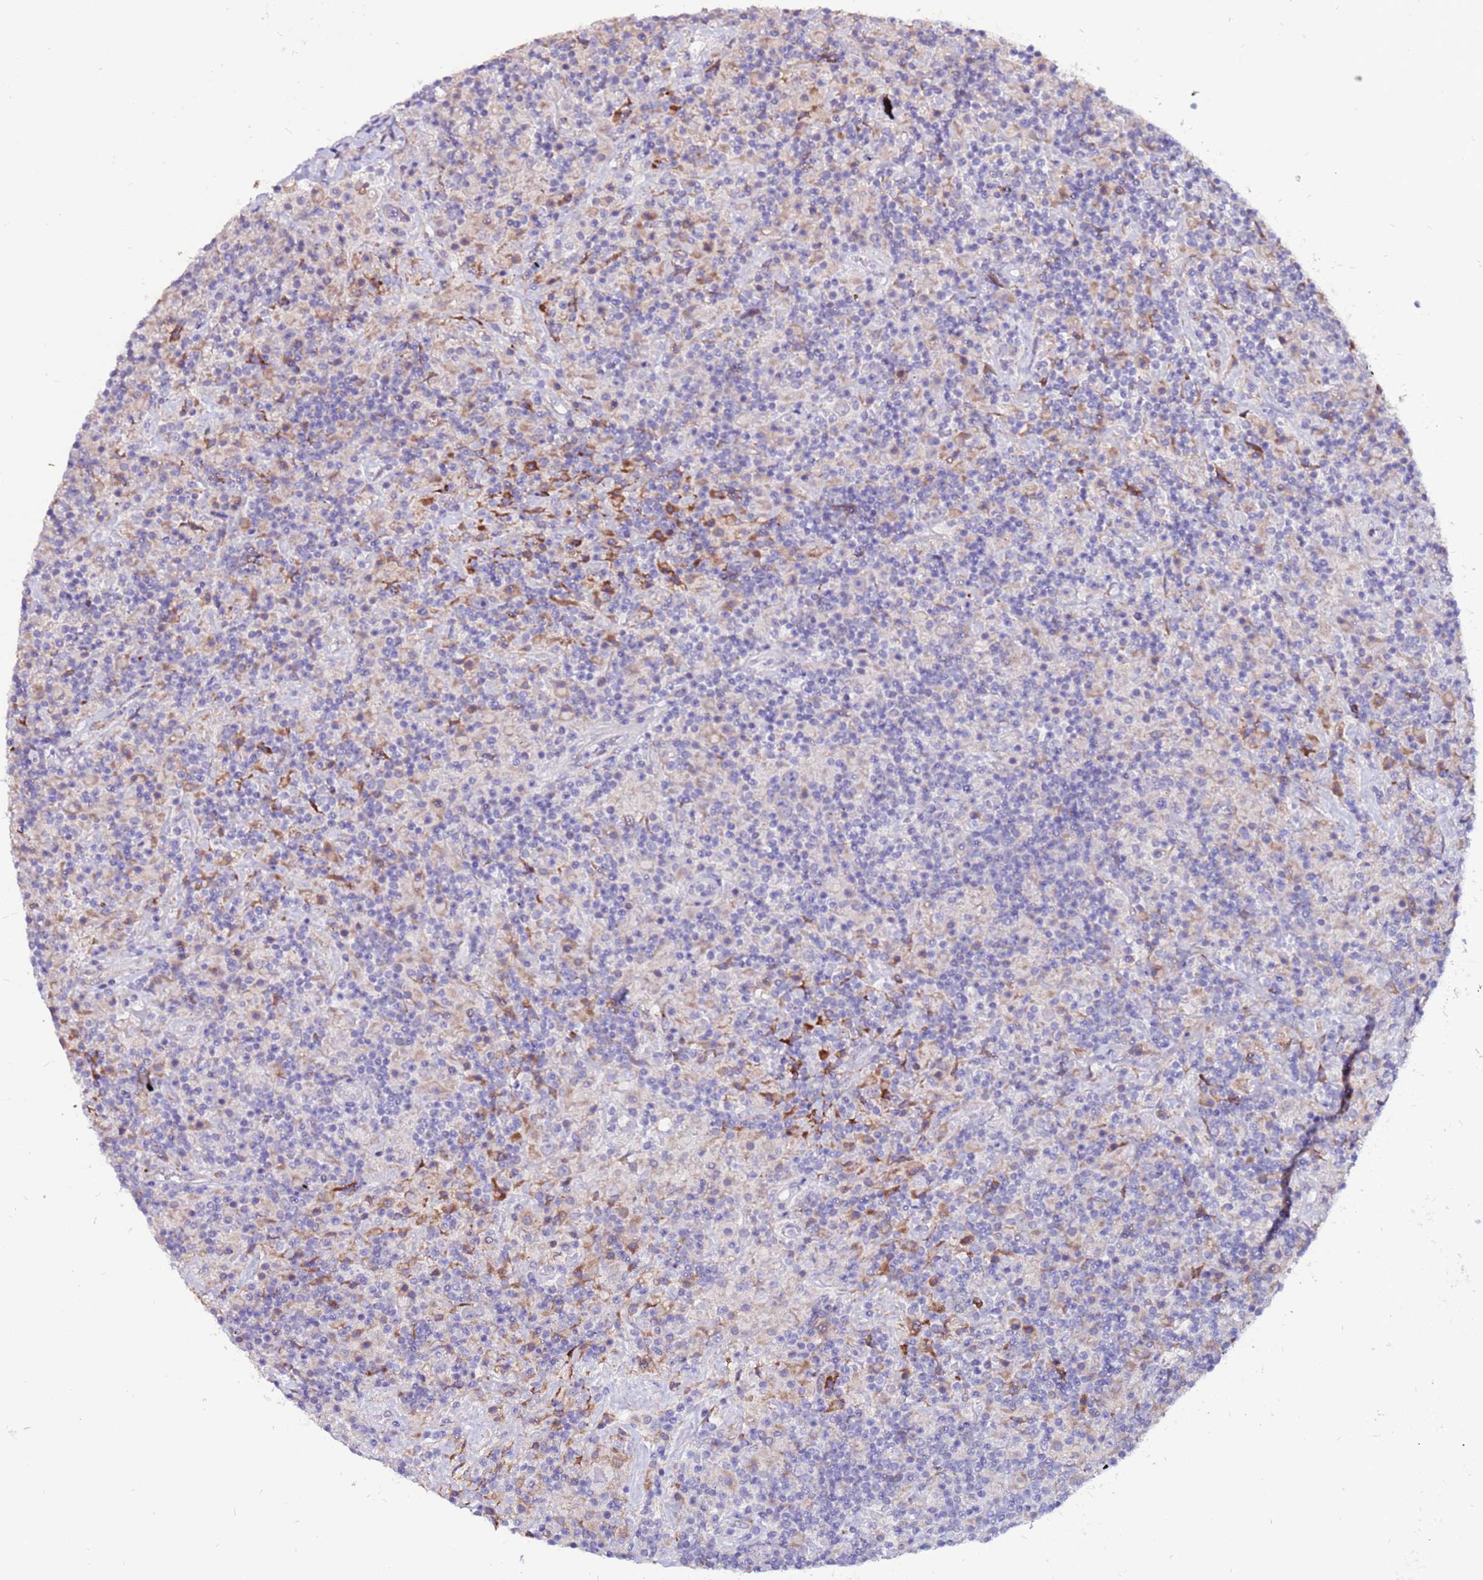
{"staining": {"intensity": "negative", "quantity": "none", "location": "none"}, "tissue": "lymphoma", "cell_type": "Tumor cells", "image_type": "cancer", "snomed": [{"axis": "morphology", "description": "Hodgkin's disease, NOS"}, {"axis": "topography", "description": "Lymph node"}], "caption": "This is a histopathology image of IHC staining of lymphoma, which shows no staining in tumor cells.", "gene": "SLC44A3", "patient": {"sex": "male", "age": 70}}